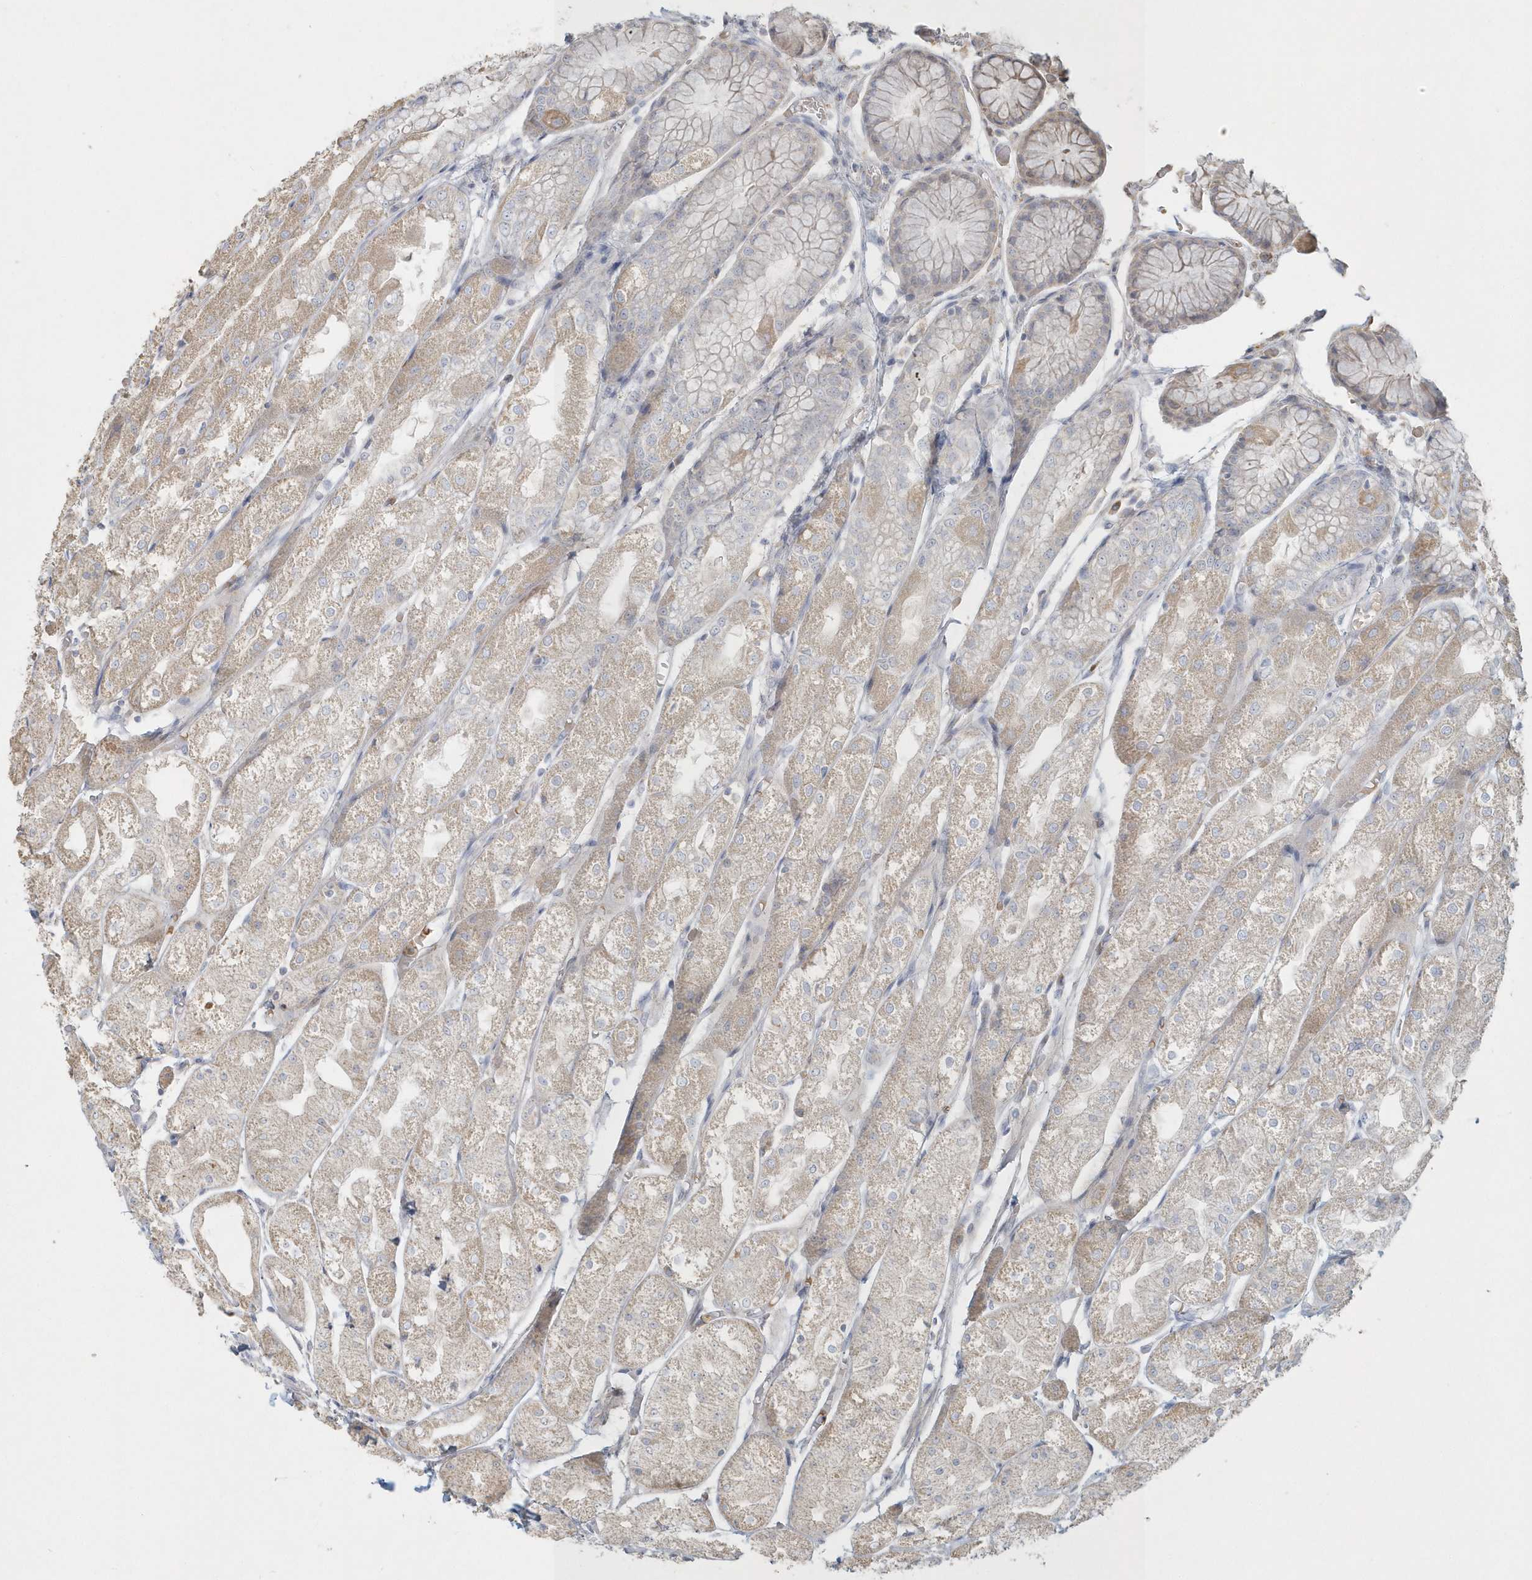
{"staining": {"intensity": "moderate", "quantity": "25%-75%", "location": "cytoplasmic/membranous"}, "tissue": "stomach", "cell_type": "Glandular cells", "image_type": "normal", "snomed": [{"axis": "morphology", "description": "Normal tissue, NOS"}, {"axis": "topography", "description": "Stomach, upper"}], "caption": "Stomach stained with DAB (3,3'-diaminobenzidine) IHC reveals medium levels of moderate cytoplasmic/membranous expression in approximately 25%-75% of glandular cells. The protein of interest is stained brown, and the nuclei are stained in blue (DAB IHC with brightfield microscopy, high magnification).", "gene": "BLTP3A", "patient": {"sex": "male", "age": 72}}